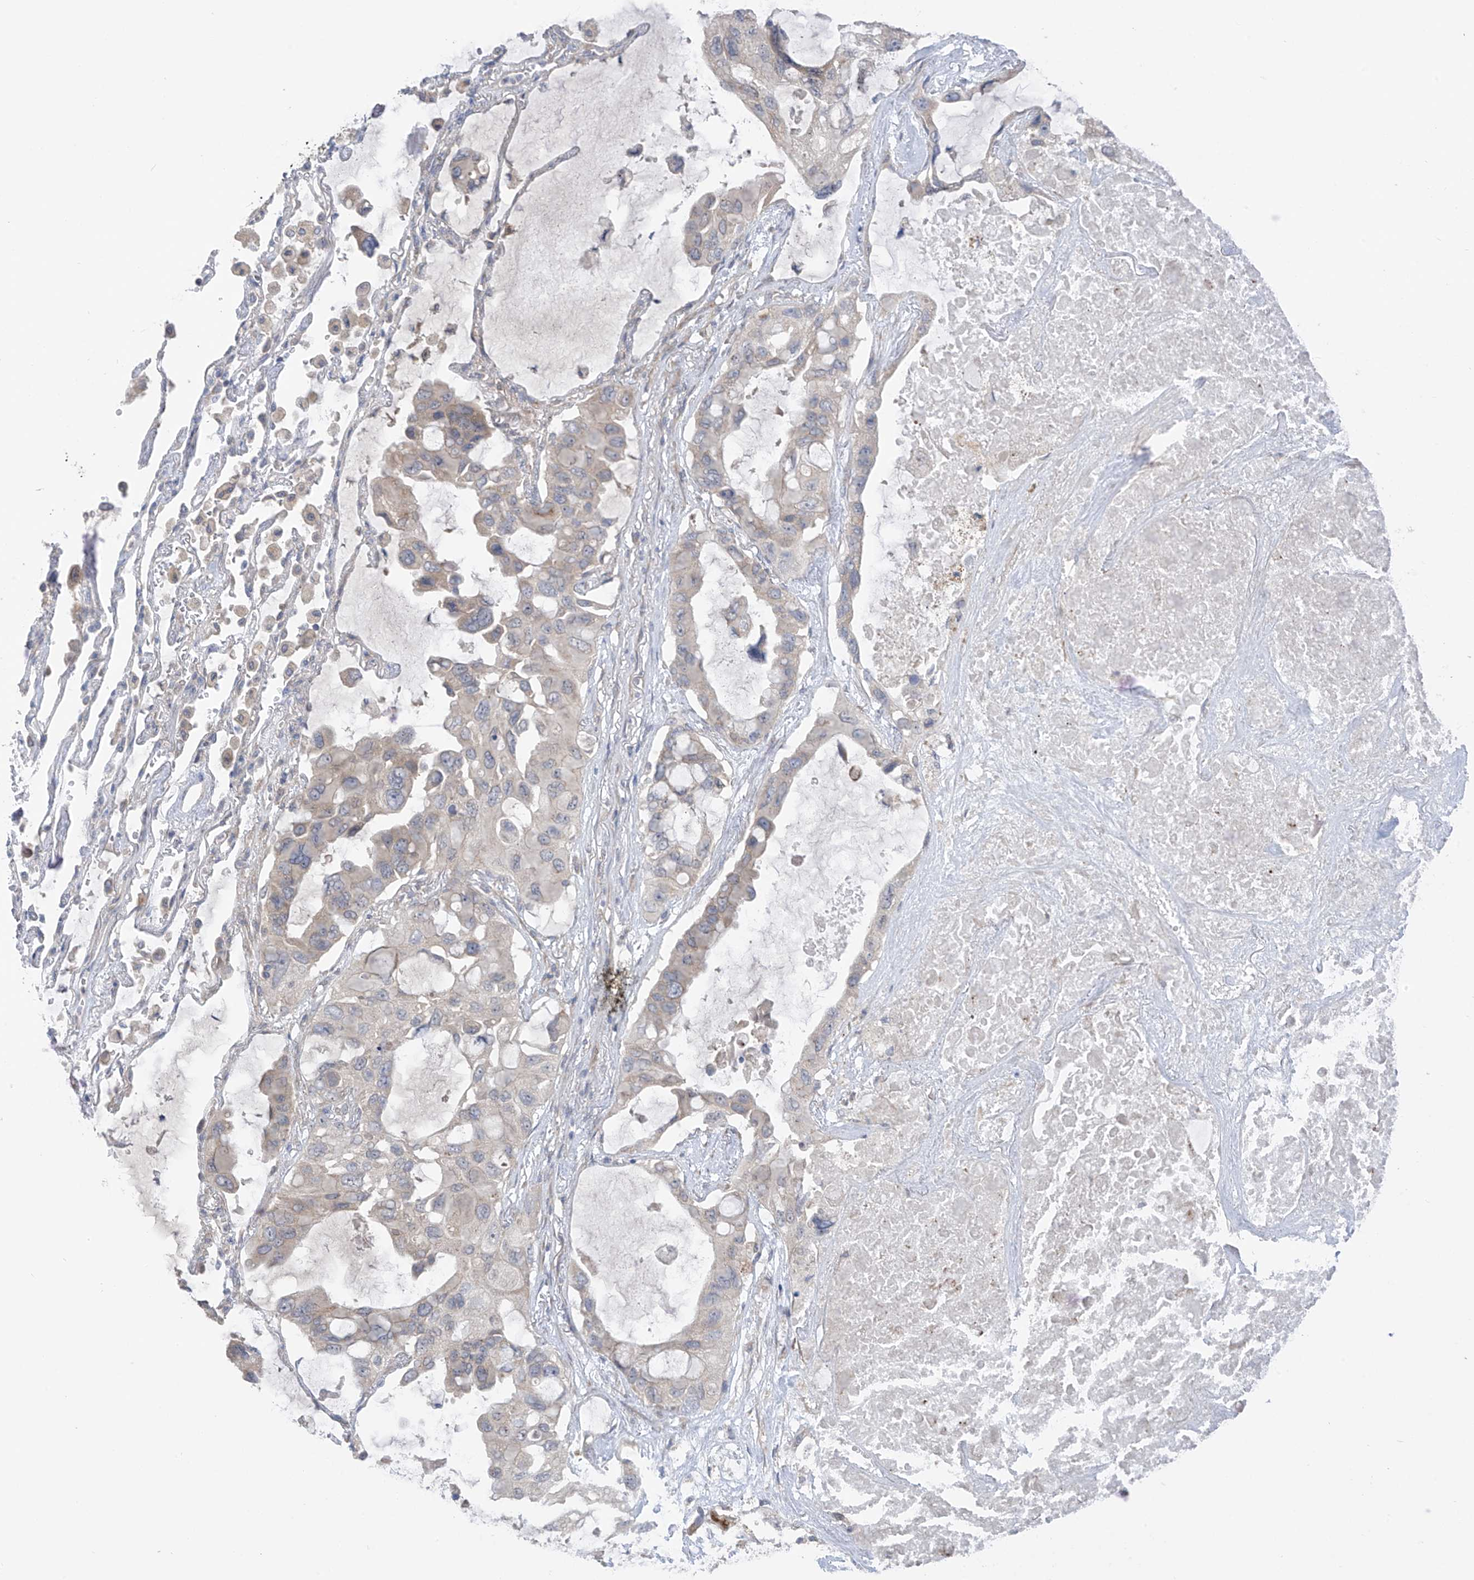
{"staining": {"intensity": "negative", "quantity": "none", "location": "none"}, "tissue": "lung cancer", "cell_type": "Tumor cells", "image_type": "cancer", "snomed": [{"axis": "morphology", "description": "Squamous cell carcinoma, NOS"}, {"axis": "topography", "description": "Lung"}], "caption": "Human lung squamous cell carcinoma stained for a protein using immunohistochemistry (IHC) displays no expression in tumor cells.", "gene": "NALCN", "patient": {"sex": "female", "age": 73}}